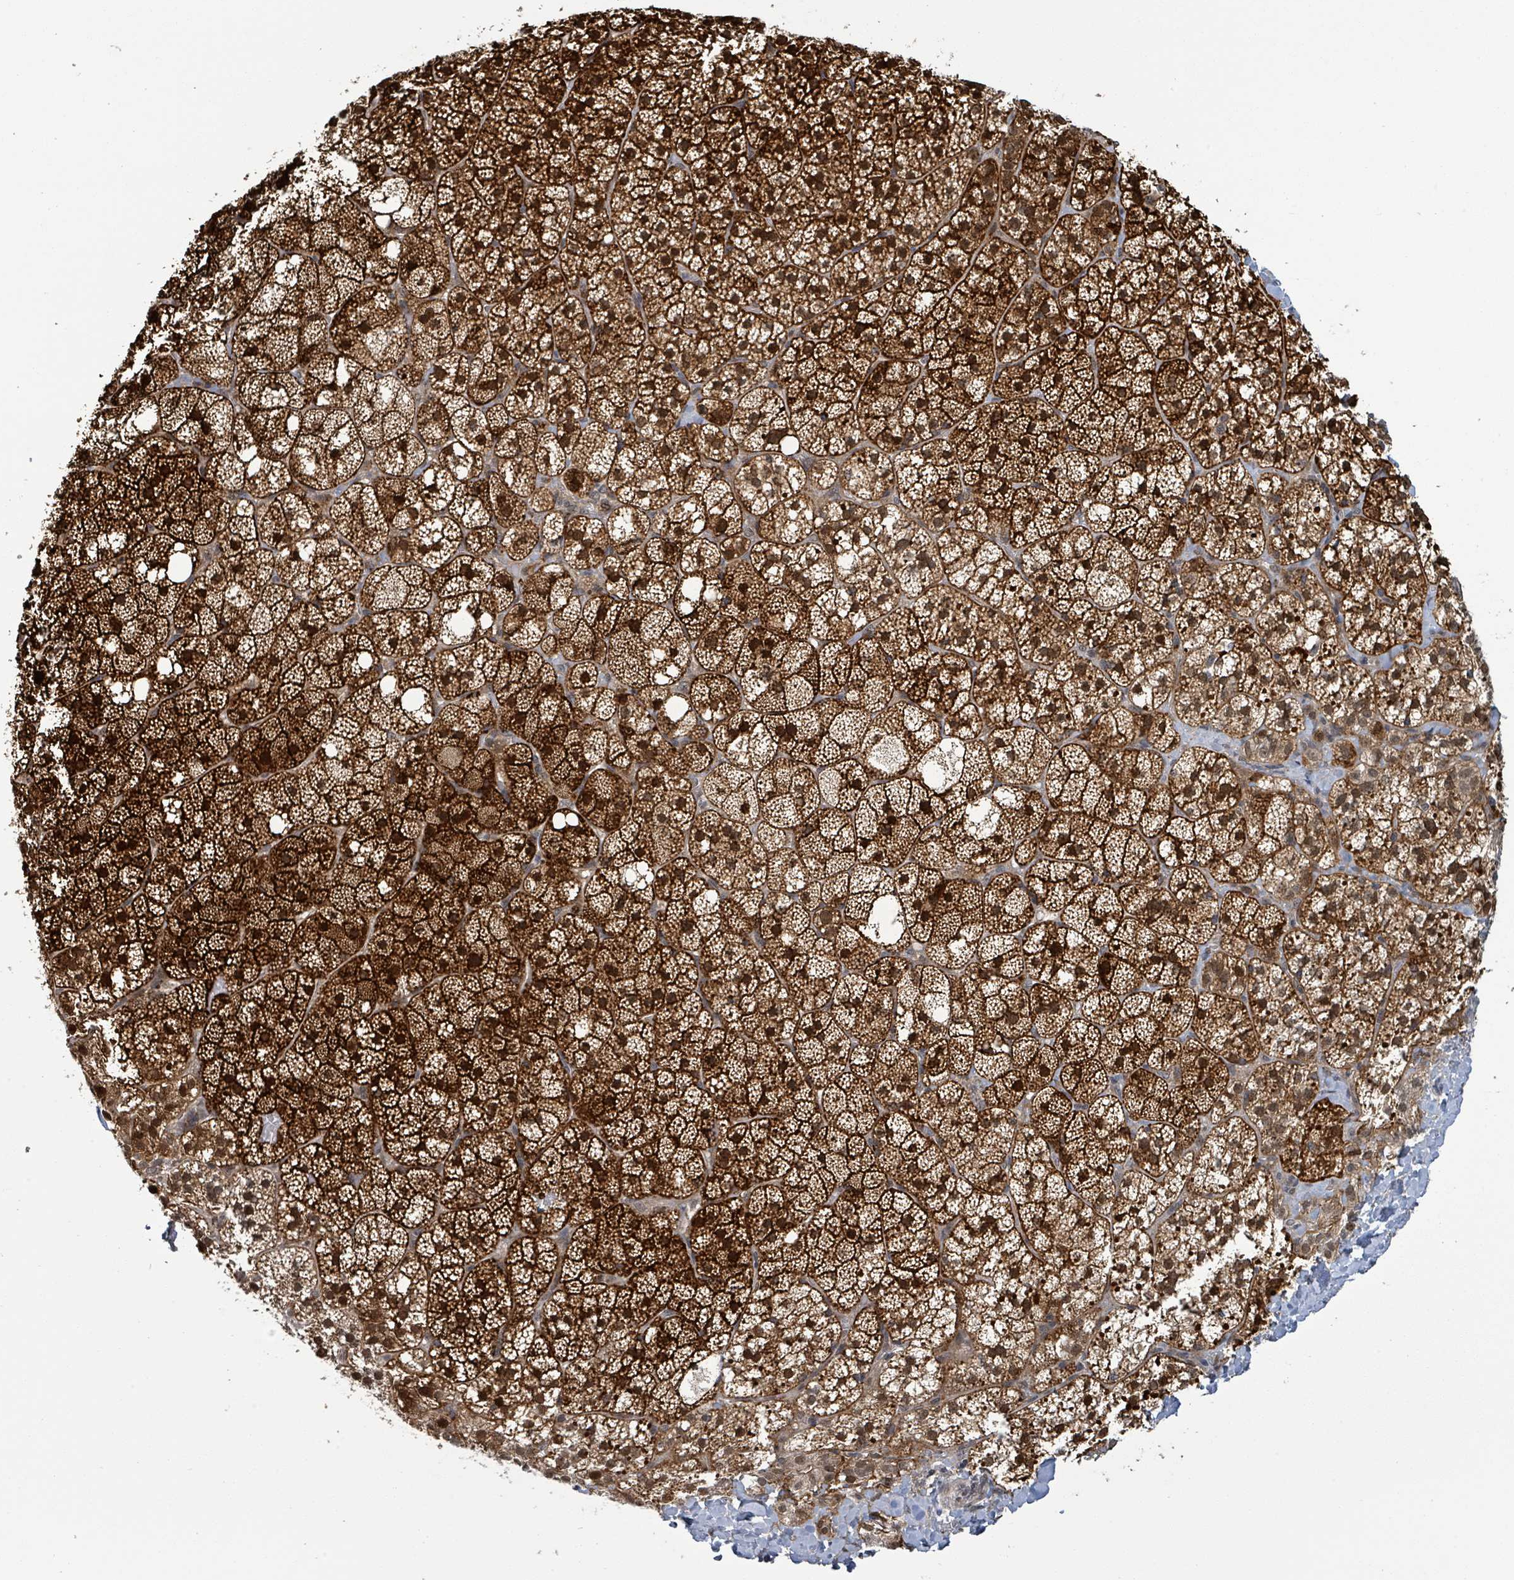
{"staining": {"intensity": "strong", "quantity": ">75%", "location": "cytoplasmic/membranous,nuclear"}, "tissue": "adrenal gland", "cell_type": "Glandular cells", "image_type": "normal", "snomed": [{"axis": "morphology", "description": "Normal tissue, NOS"}, {"axis": "topography", "description": "Adrenal gland"}], "caption": "Immunohistochemistry (IHC) (DAB) staining of unremarkable adrenal gland shows strong cytoplasmic/membranous,nuclear protein staining in approximately >75% of glandular cells.", "gene": "GTF3C1", "patient": {"sex": "male", "age": 53}}